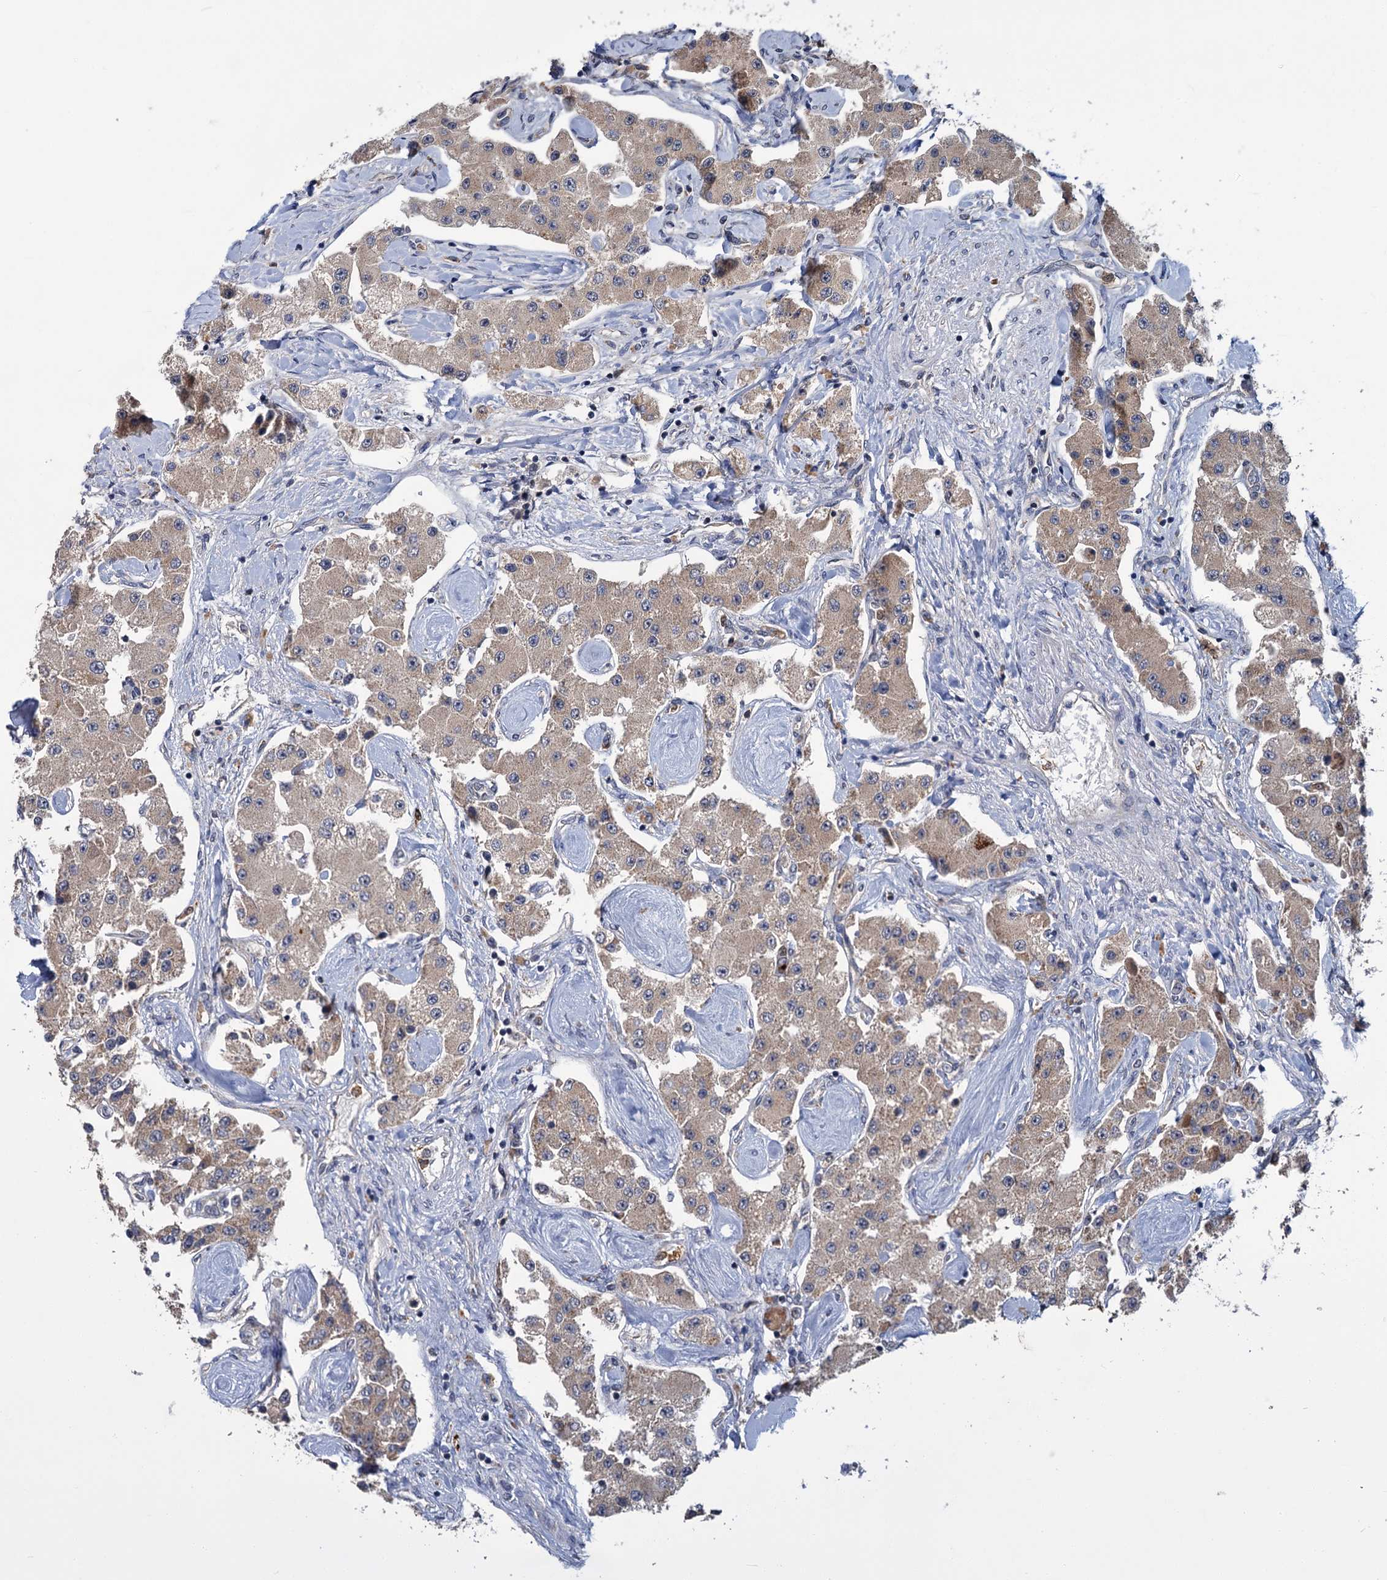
{"staining": {"intensity": "weak", "quantity": ">75%", "location": "cytoplasmic/membranous"}, "tissue": "carcinoid", "cell_type": "Tumor cells", "image_type": "cancer", "snomed": [{"axis": "morphology", "description": "Carcinoid, malignant, NOS"}, {"axis": "topography", "description": "Pancreas"}], "caption": "Weak cytoplasmic/membranous protein positivity is seen in about >75% of tumor cells in malignant carcinoid.", "gene": "DYNC2H1", "patient": {"sex": "male", "age": 41}}